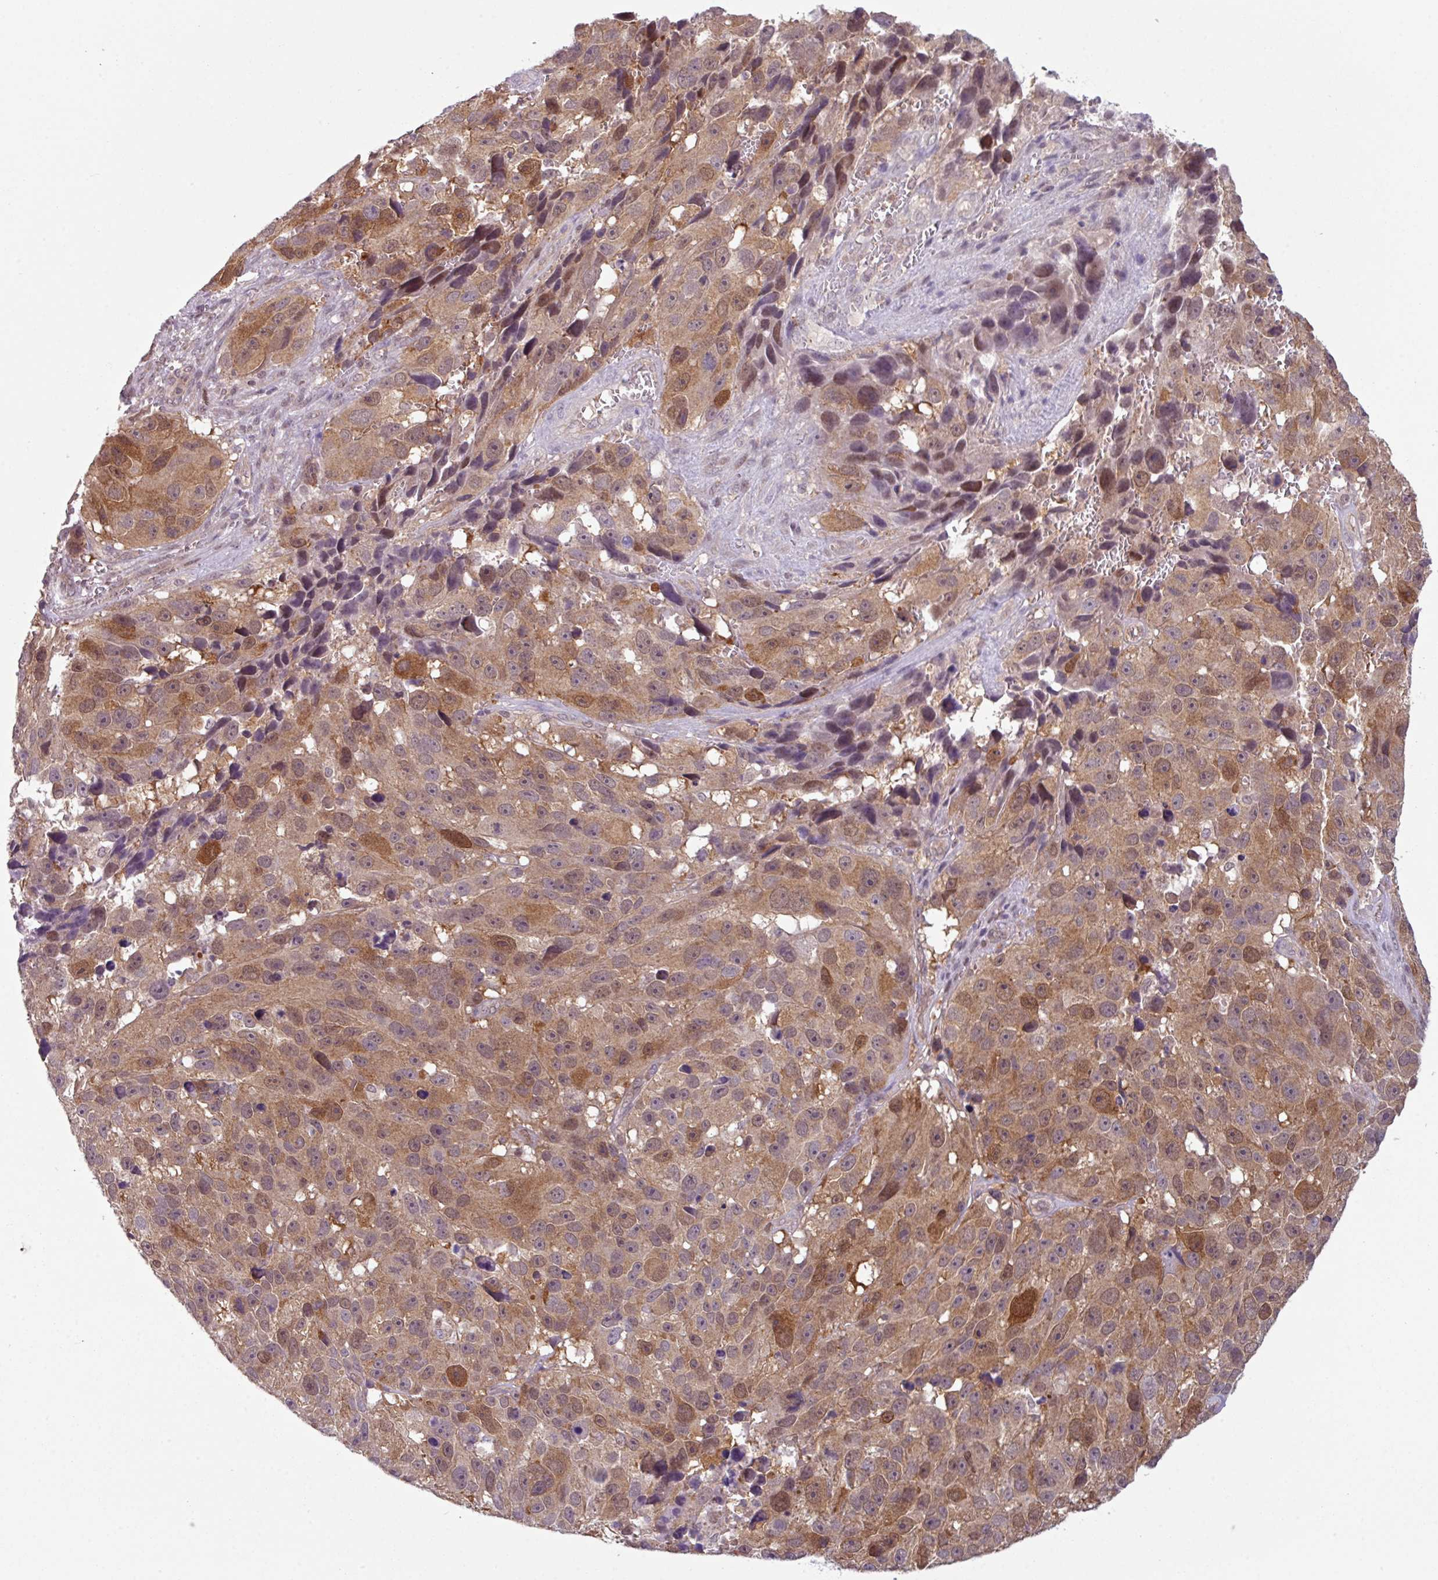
{"staining": {"intensity": "moderate", "quantity": ">75%", "location": "cytoplasmic/membranous"}, "tissue": "melanoma", "cell_type": "Tumor cells", "image_type": "cancer", "snomed": [{"axis": "morphology", "description": "Malignant melanoma, NOS"}, {"axis": "topography", "description": "Skin"}], "caption": "Immunohistochemistry of malignant melanoma demonstrates medium levels of moderate cytoplasmic/membranous staining in approximately >75% of tumor cells.", "gene": "TTLL12", "patient": {"sex": "male", "age": 84}}